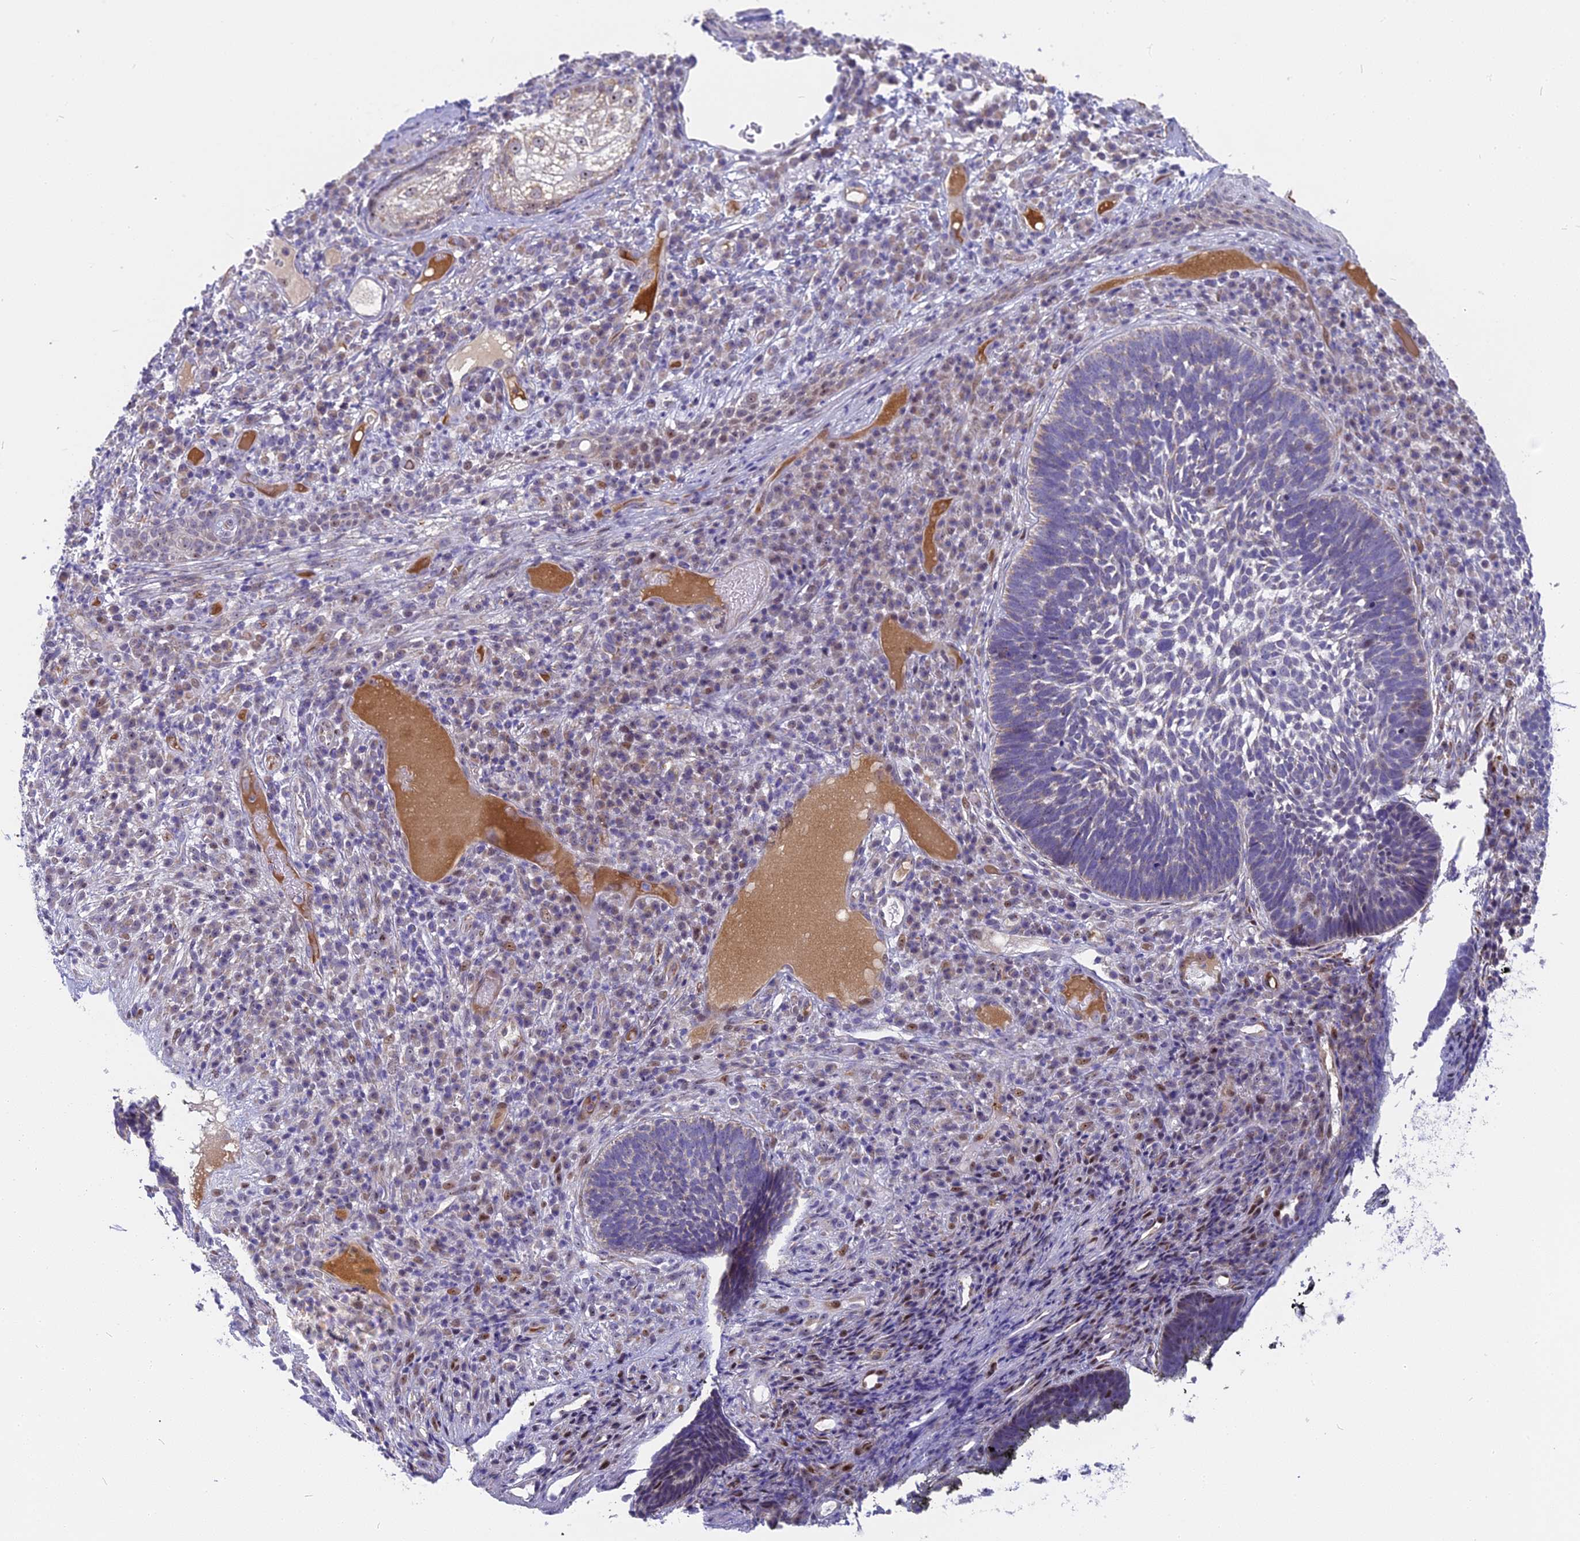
{"staining": {"intensity": "negative", "quantity": "none", "location": "none"}, "tissue": "skin cancer", "cell_type": "Tumor cells", "image_type": "cancer", "snomed": [{"axis": "morphology", "description": "Basal cell carcinoma"}, {"axis": "topography", "description": "Skin"}], "caption": "DAB immunohistochemical staining of human skin cancer (basal cell carcinoma) shows no significant staining in tumor cells. Nuclei are stained in blue.", "gene": "DTWD1", "patient": {"sex": "male", "age": 88}}